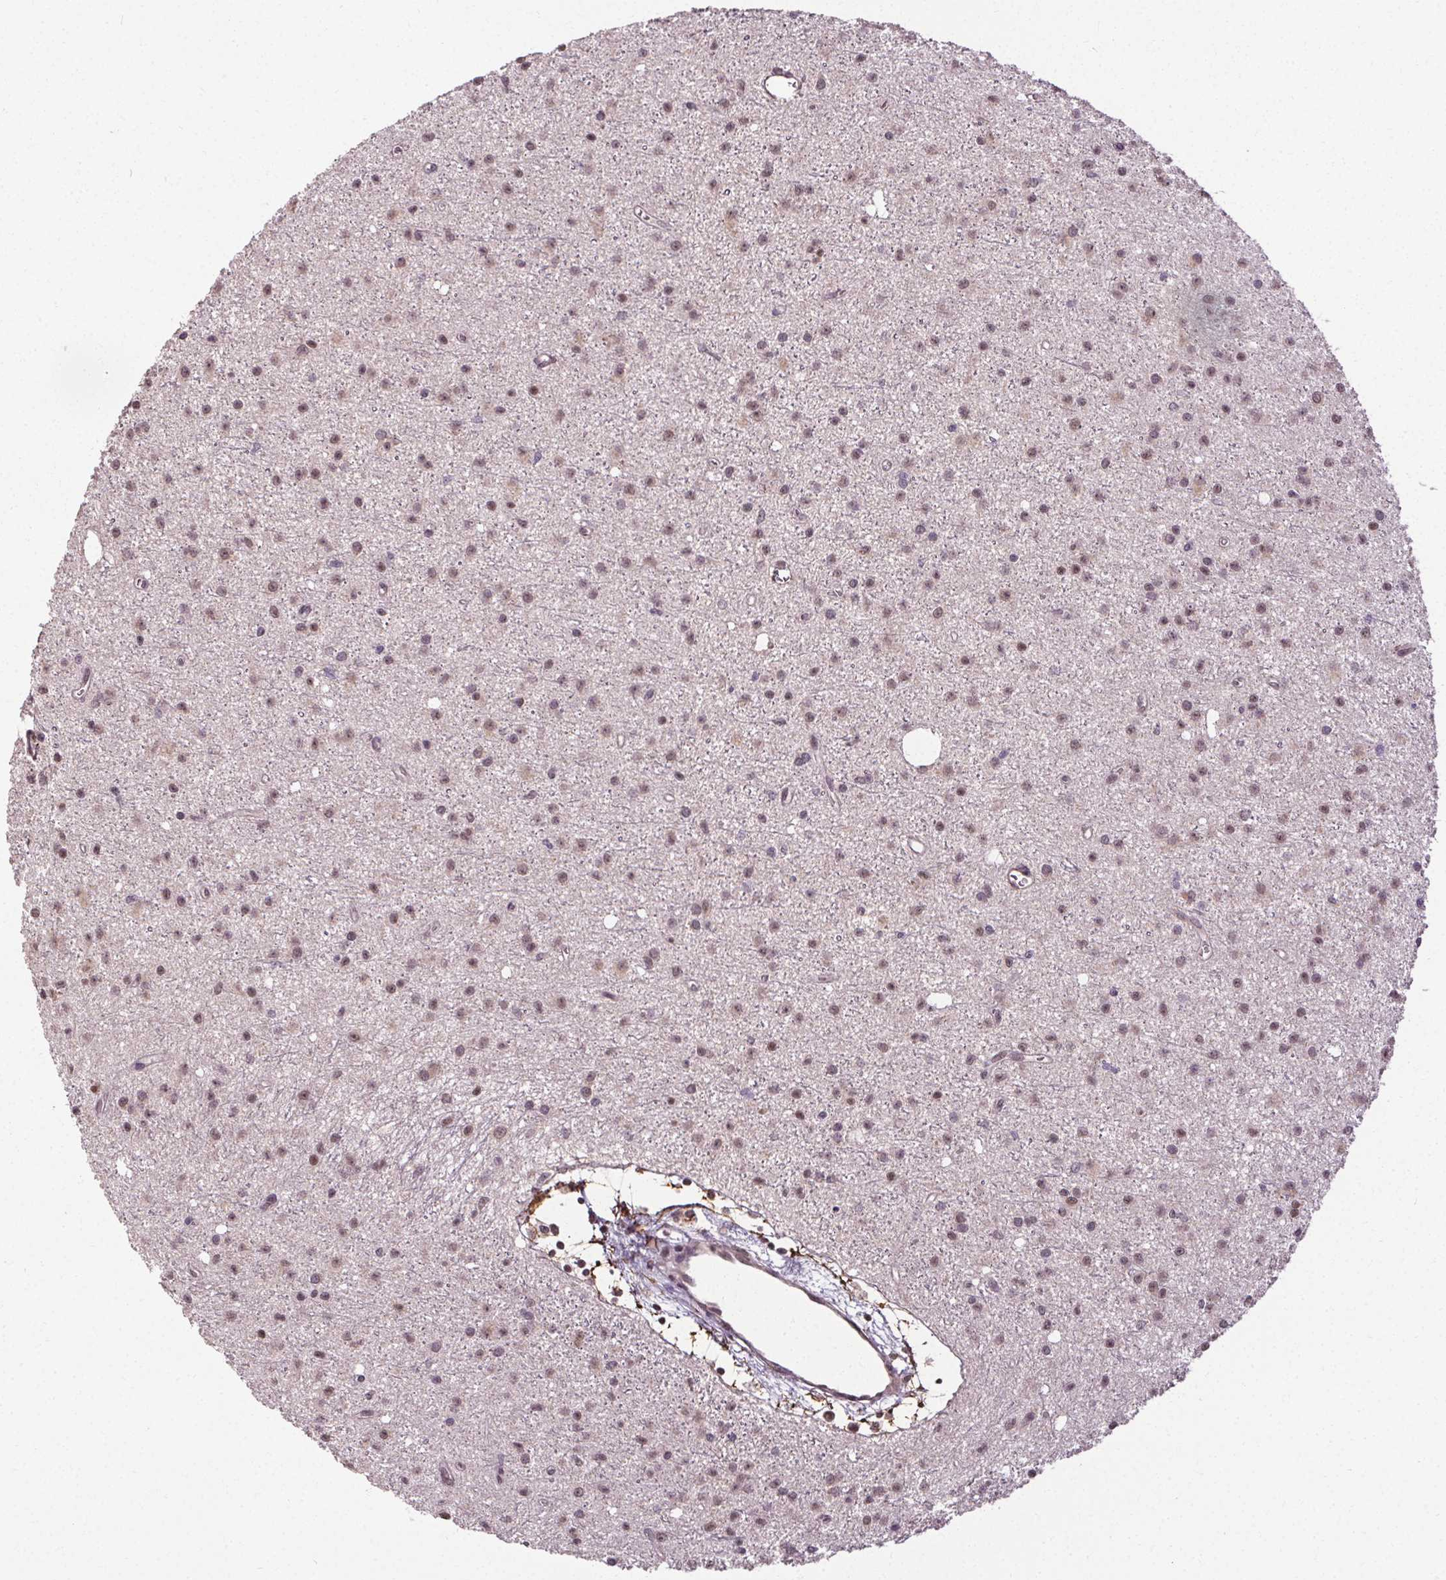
{"staining": {"intensity": "weak", "quantity": ">75%", "location": "nuclear"}, "tissue": "glioma", "cell_type": "Tumor cells", "image_type": "cancer", "snomed": [{"axis": "morphology", "description": "Glioma, malignant, Low grade"}, {"axis": "topography", "description": "Brain"}], "caption": "The micrograph shows a brown stain indicating the presence of a protein in the nuclear of tumor cells in glioma.", "gene": "KIAA0232", "patient": {"sex": "male", "age": 27}}